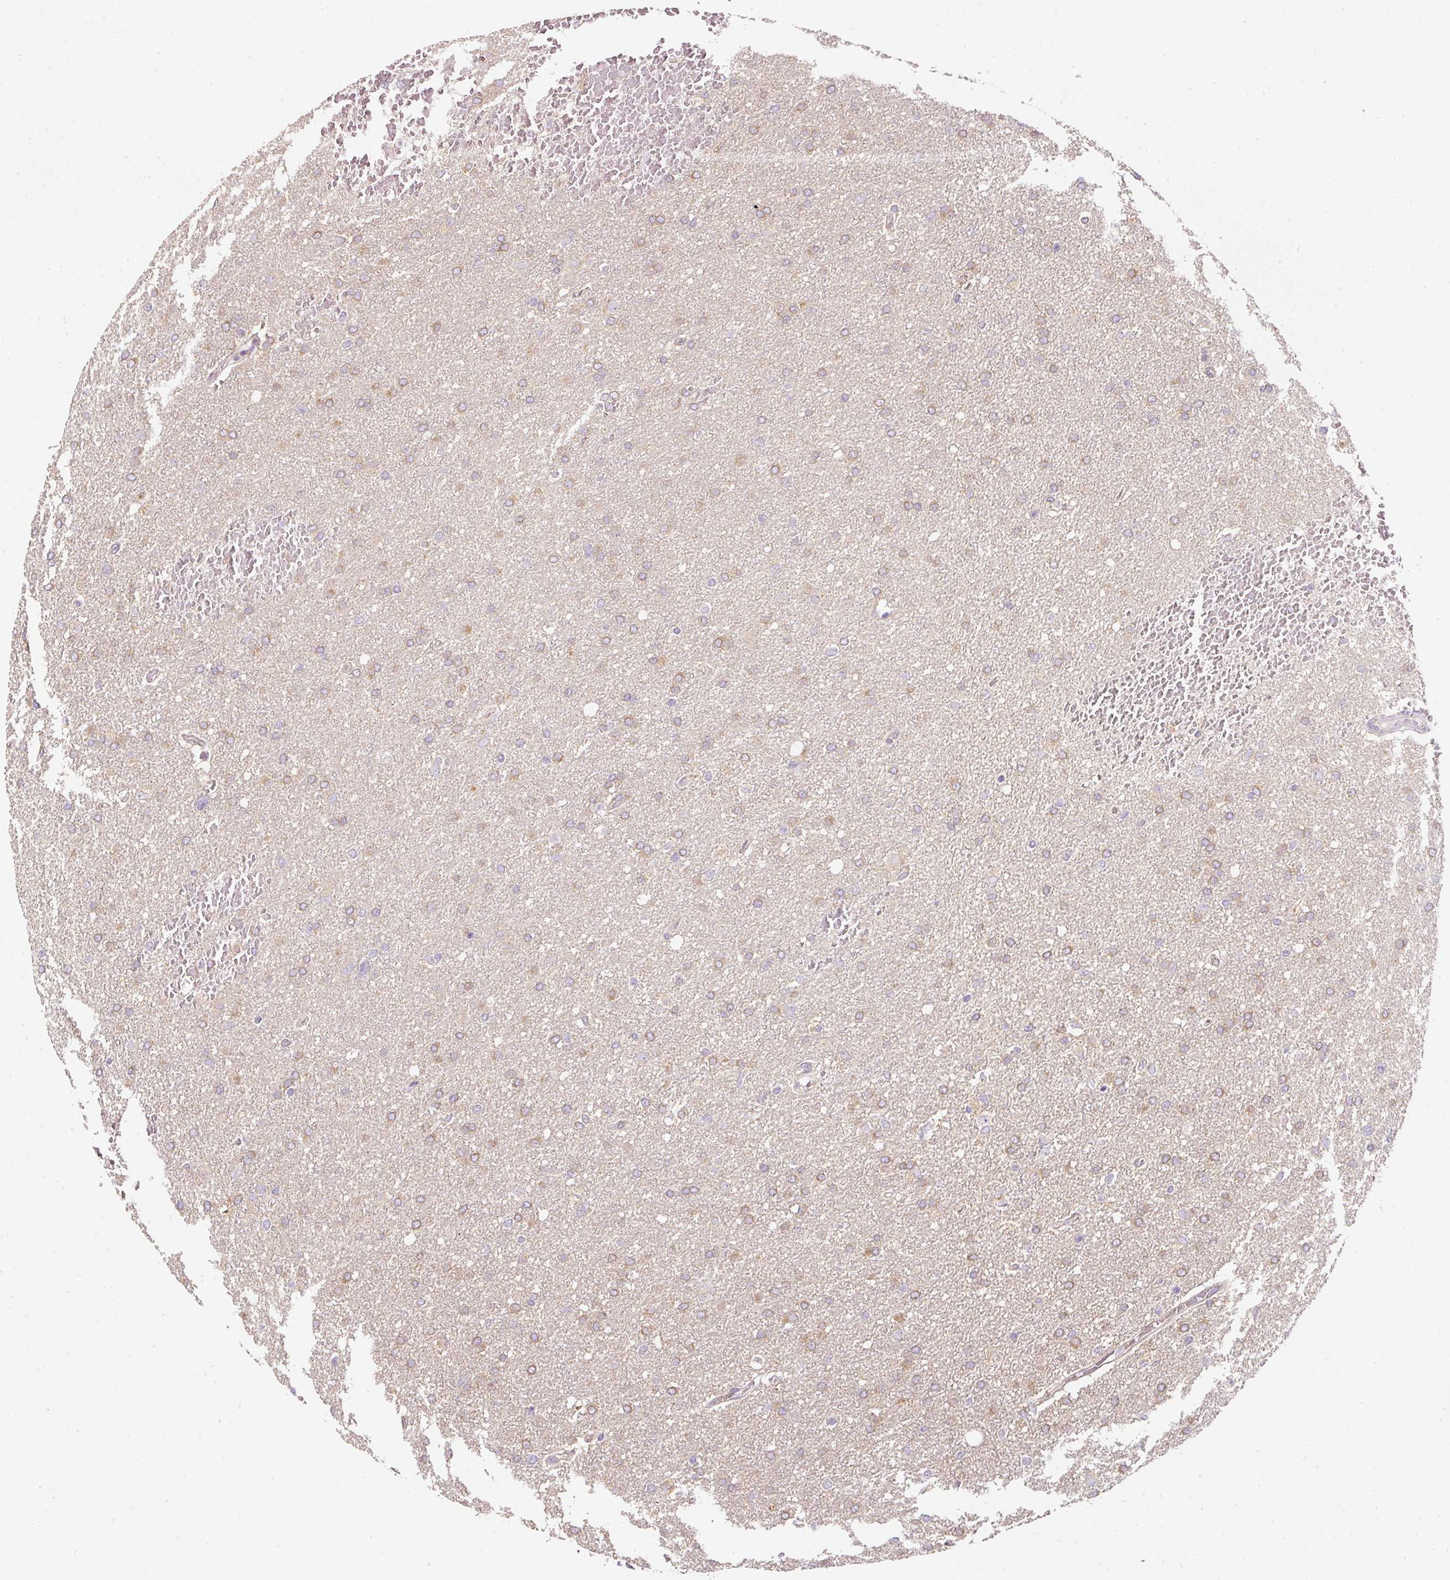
{"staining": {"intensity": "weak", "quantity": "25%-75%", "location": "cytoplasmic/membranous"}, "tissue": "glioma", "cell_type": "Tumor cells", "image_type": "cancer", "snomed": [{"axis": "morphology", "description": "Glioma, malignant, High grade"}, {"axis": "topography", "description": "Cerebral cortex"}], "caption": "Tumor cells show low levels of weak cytoplasmic/membranous positivity in about 25%-75% of cells in glioma.", "gene": "RNF167", "patient": {"sex": "female", "age": 36}}